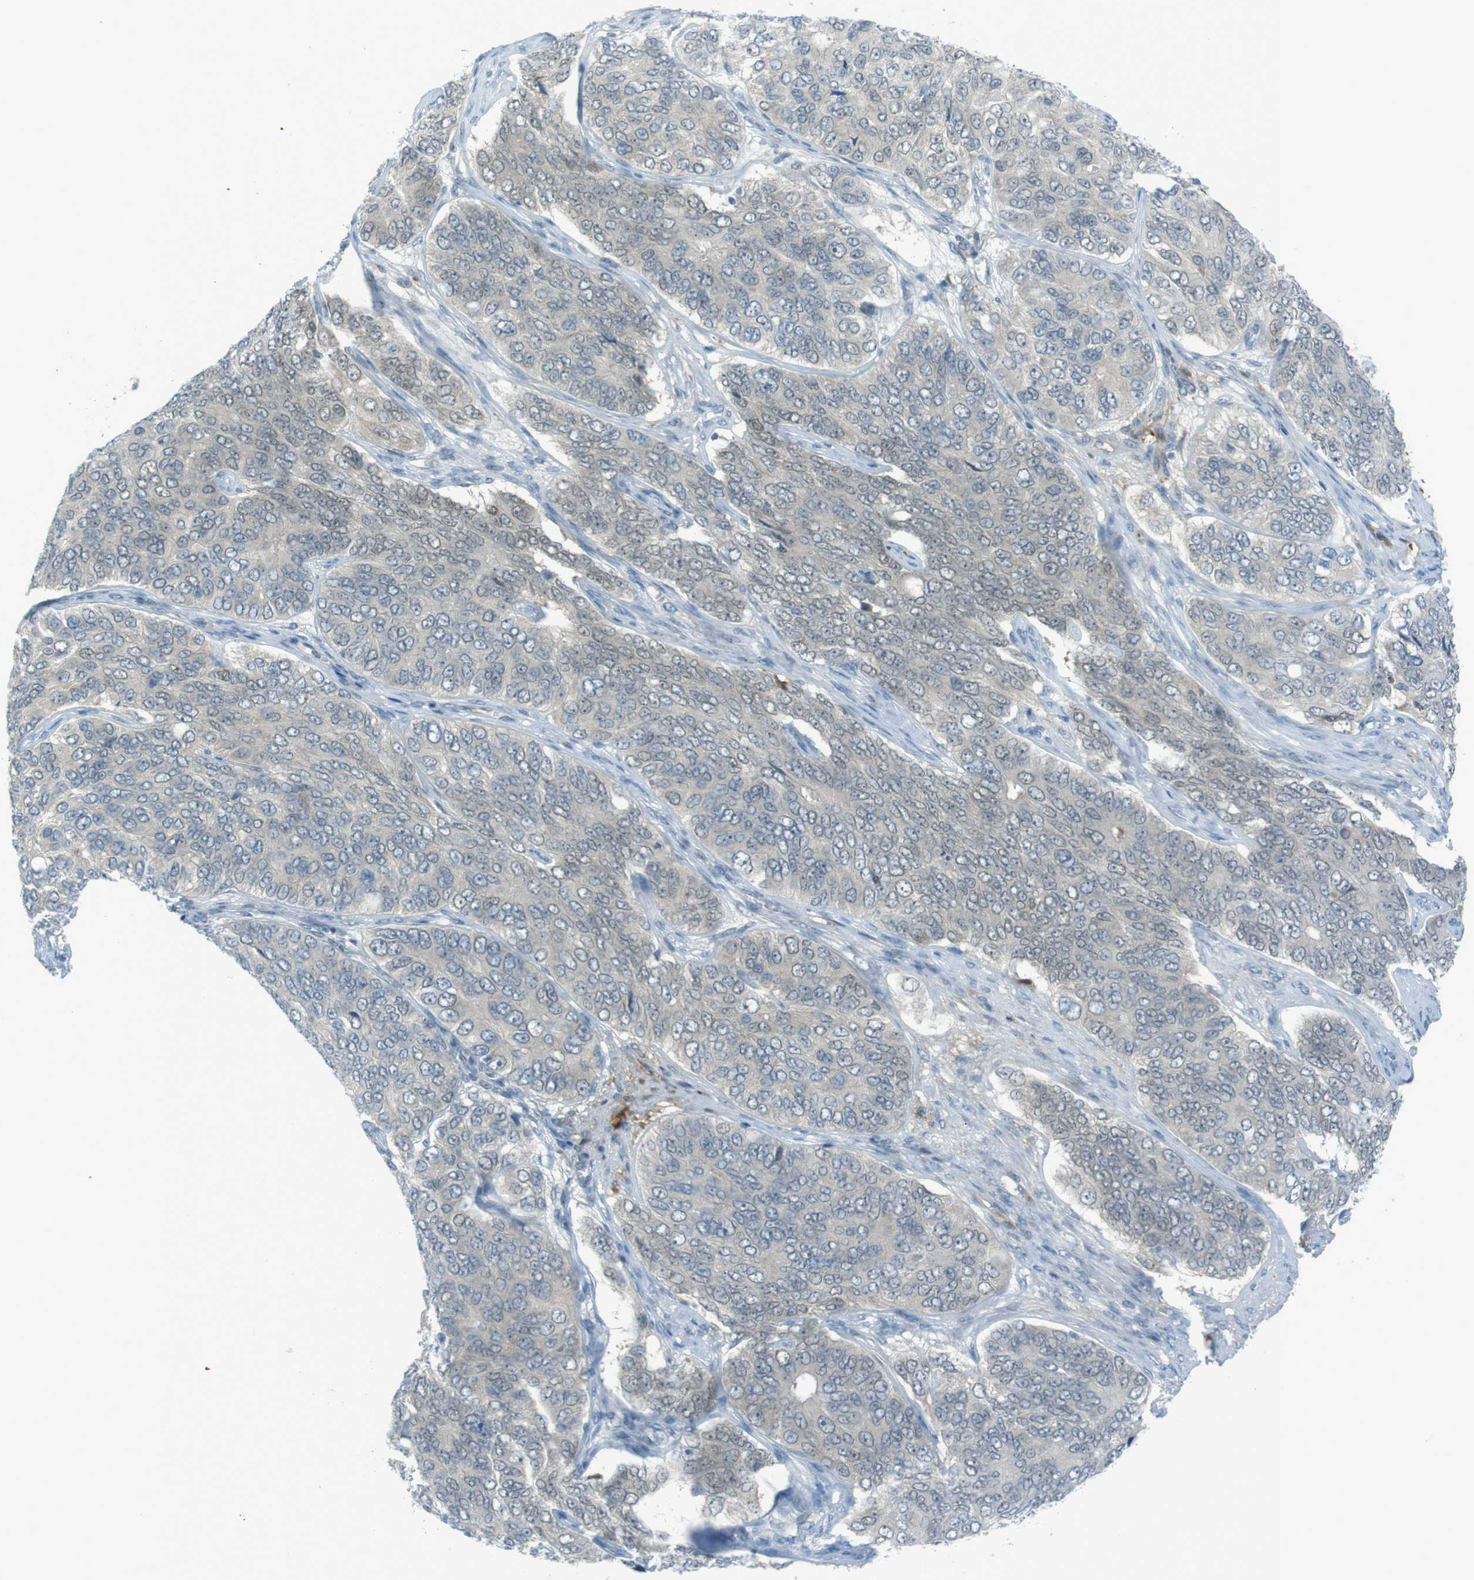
{"staining": {"intensity": "weak", "quantity": "<25%", "location": "nuclear"}, "tissue": "ovarian cancer", "cell_type": "Tumor cells", "image_type": "cancer", "snomed": [{"axis": "morphology", "description": "Carcinoma, endometroid"}, {"axis": "topography", "description": "Ovary"}], "caption": "Immunohistochemical staining of endometroid carcinoma (ovarian) demonstrates no significant staining in tumor cells. (Stains: DAB IHC with hematoxylin counter stain, Microscopy: brightfield microscopy at high magnification).", "gene": "ZDHHC20", "patient": {"sex": "female", "age": 51}}